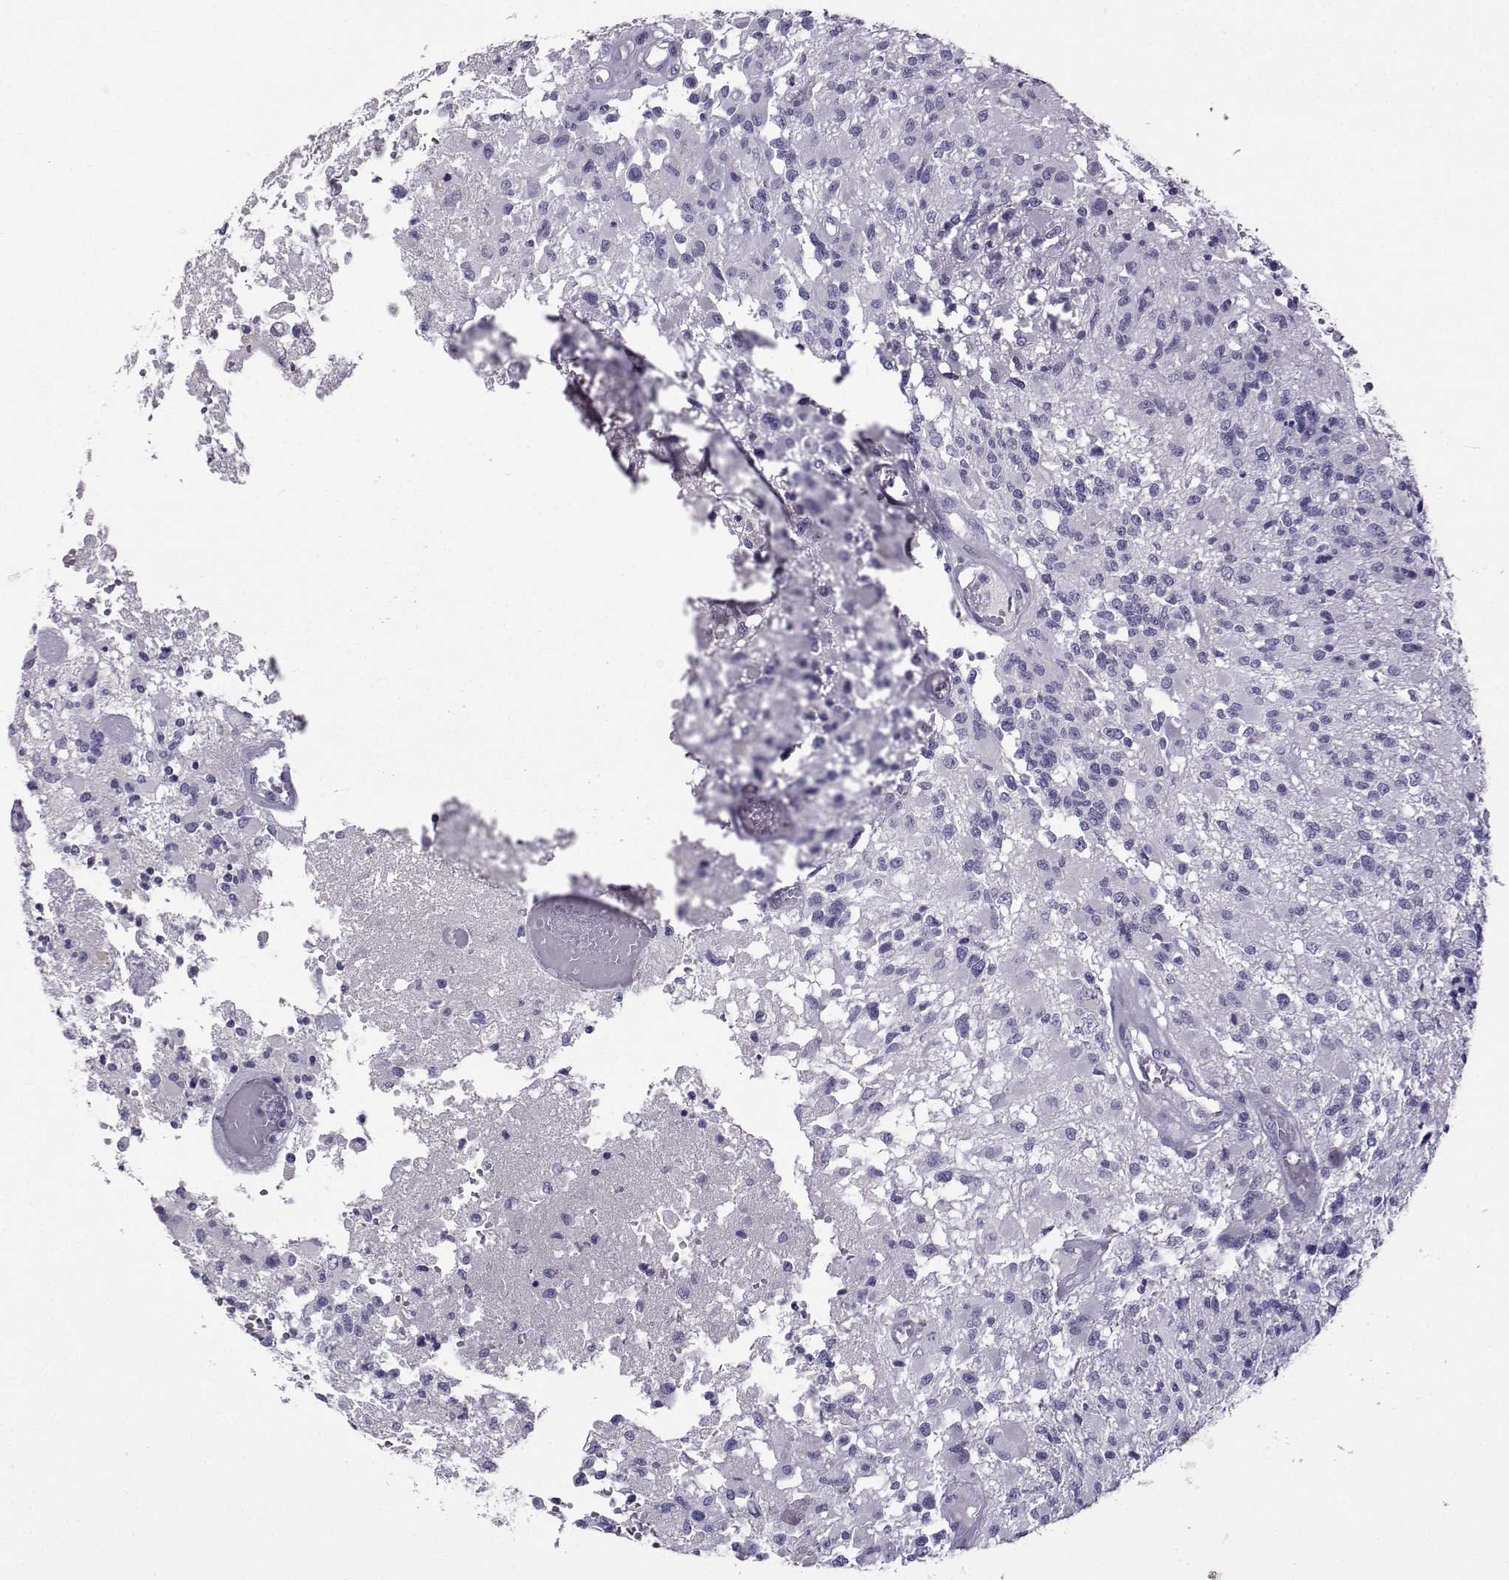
{"staining": {"intensity": "negative", "quantity": "none", "location": "none"}, "tissue": "glioma", "cell_type": "Tumor cells", "image_type": "cancer", "snomed": [{"axis": "morphology", "description": "Glioma, malignant, High grade"}, {"axis": "topography", "description": "Brain"}], "caption": "There is no significant expression in tumor cells of malignant high-grade glioma.", "gene": "ARMC2", "patient": {"sex": "female", "age": 63}}